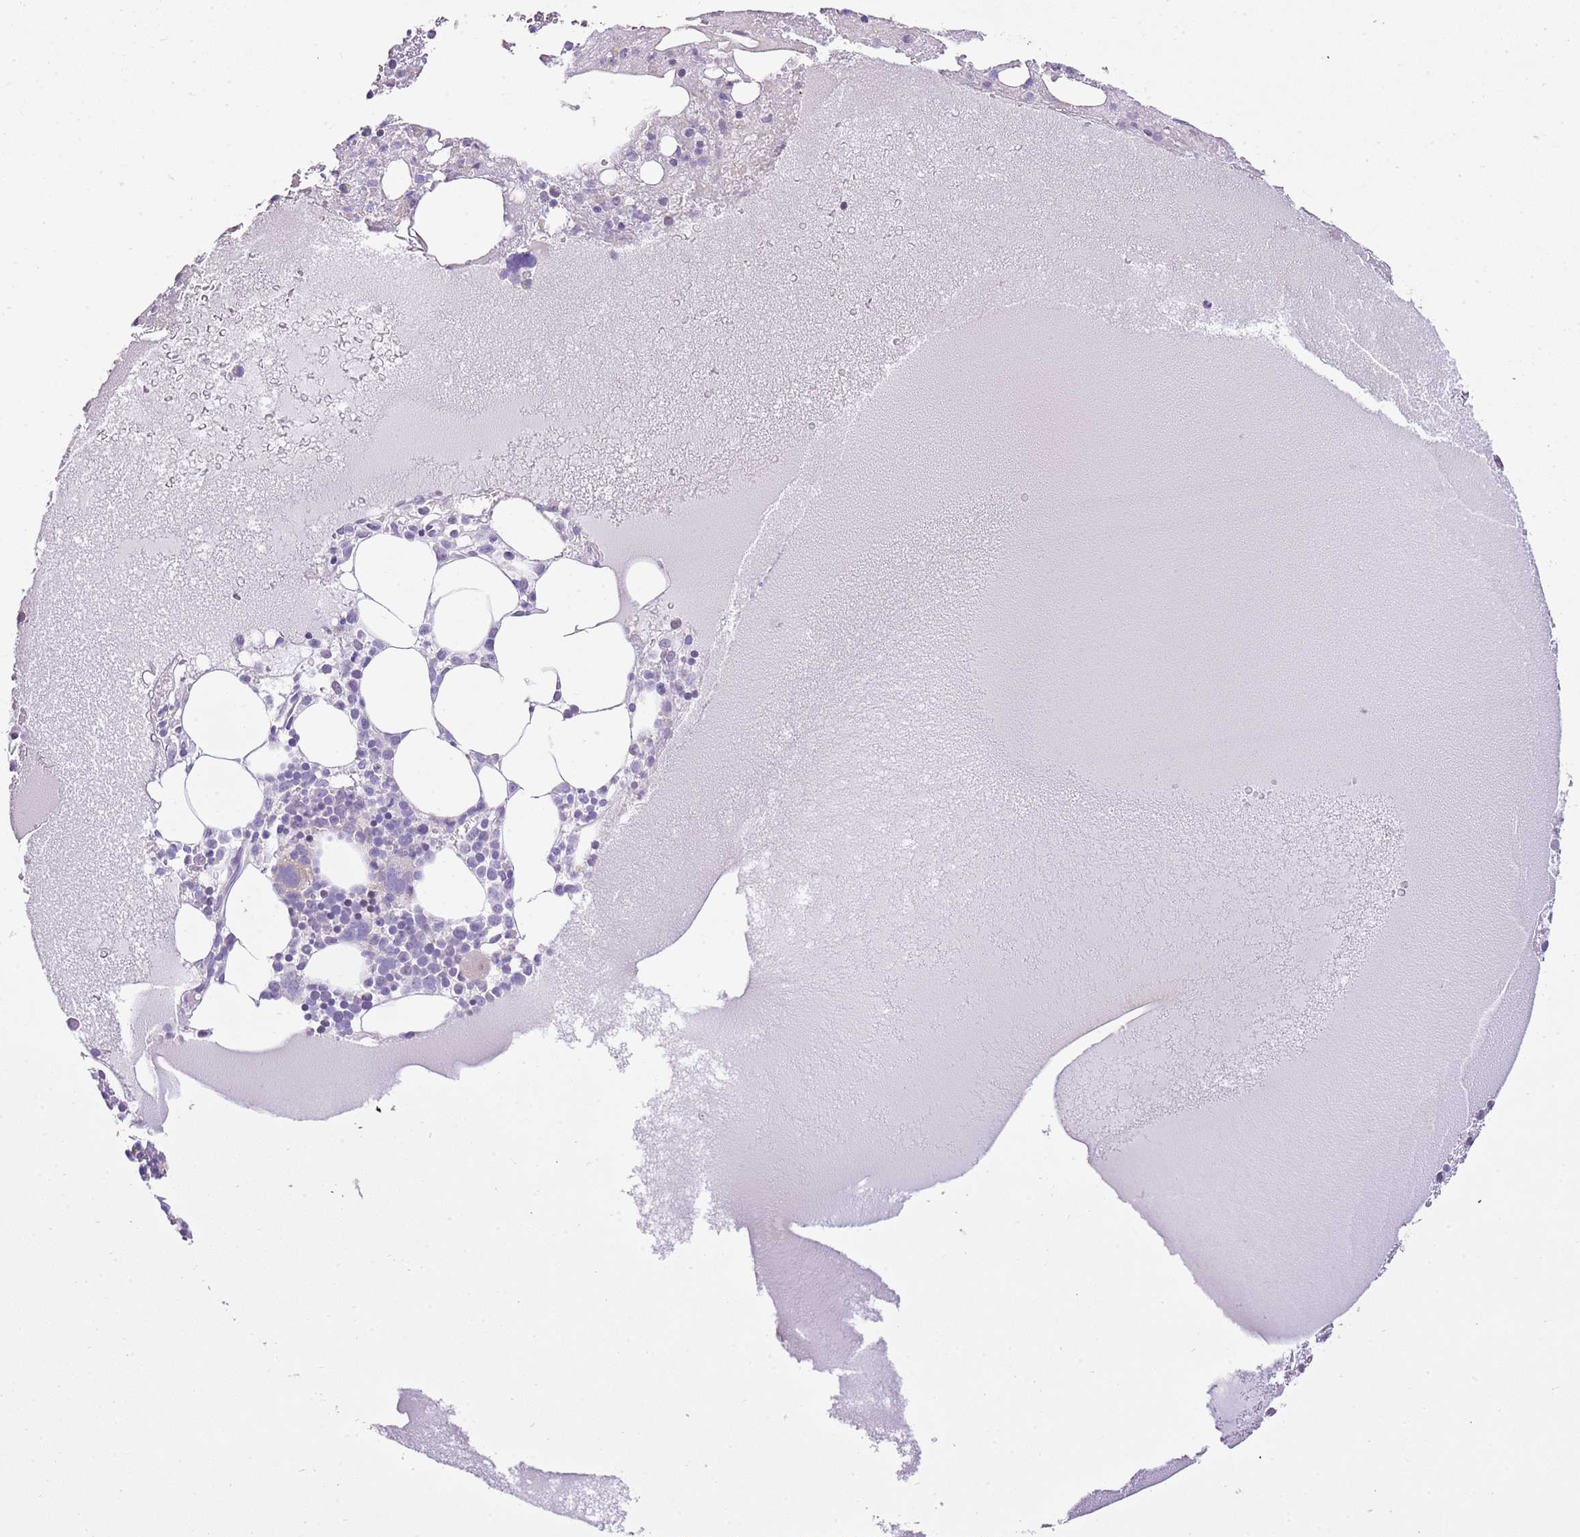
{"staining": {"intensity": "negative", "quantity": "none", "location": "none"}, "tissue": "bone marrow", "cell_type": "Hematopoietic cells", "image_type": "normal", "snomed": [{"axis": "morphology", "description": "Normal tissue, NOS"}, {"axis": "topography", "description": "Bone marrow"}], "caption": "A histopathology image of human bone marrow is negative for staining in hematopoietic cells.", "gene": "XPO7", "patient": {"sex": "male", "age": 61}}